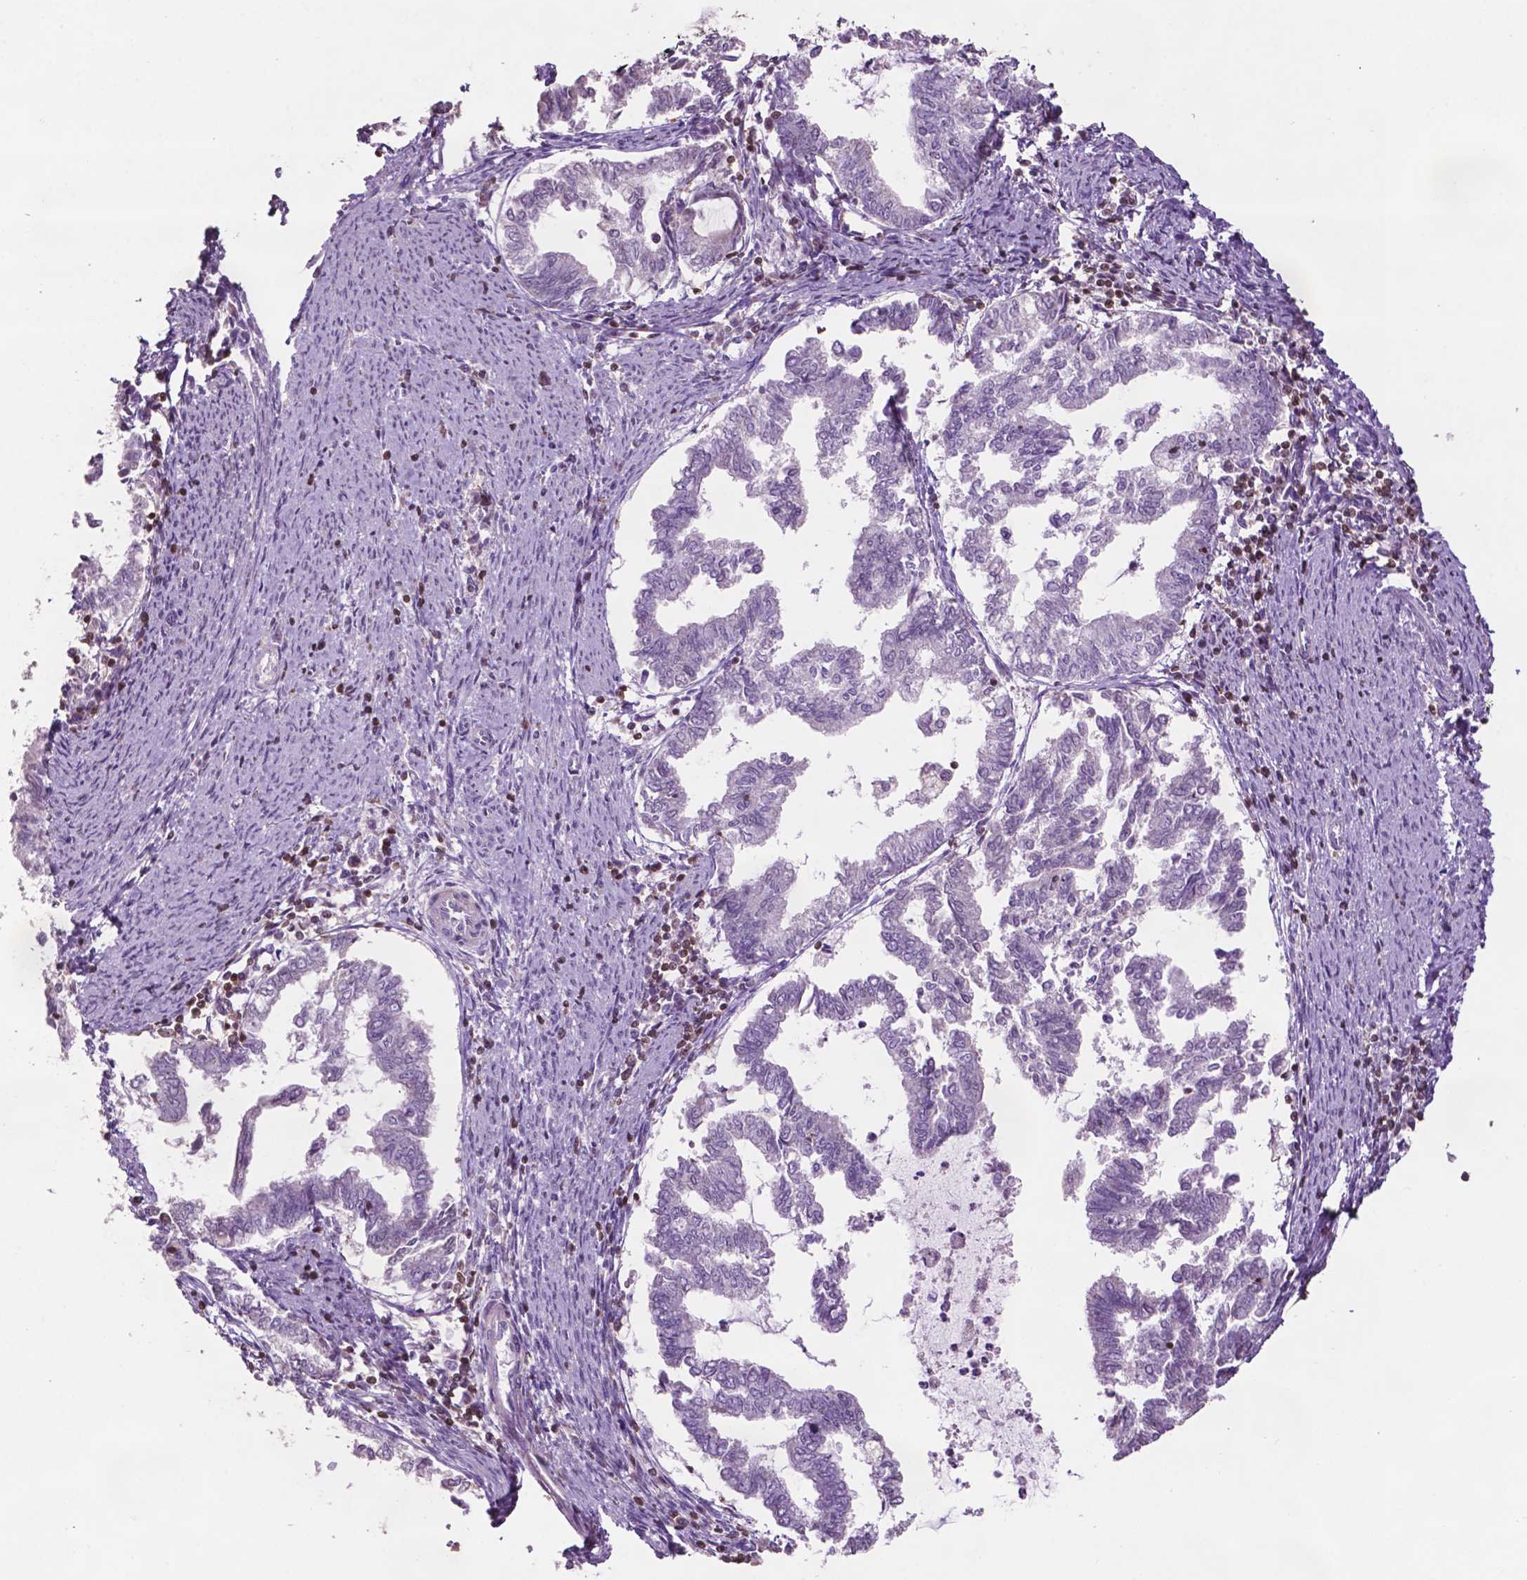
{"staining": {"intensity": "negative", "quantity": "none", "location": "none"}, "tissue": "endometrial cancer", "cell_type": "Tumor cells", "image_type": "cancer", "snomed": [{"axis": "morphology", "description": "Adenocarcinoma, NOS"}, {"axis": "topography", "description": "Endometrium"}], "caption": "DAB immunohistochemical staining of endometrial cancer reveals no significant staining in tumor cells. Brightfield microscopy of immunohistochemistry stained with DAB (brown) and hematoxylin (blue), captured at high magnification.", "gene": "TBC1D10C", "patient": {"sex": "female", "age": 79}}